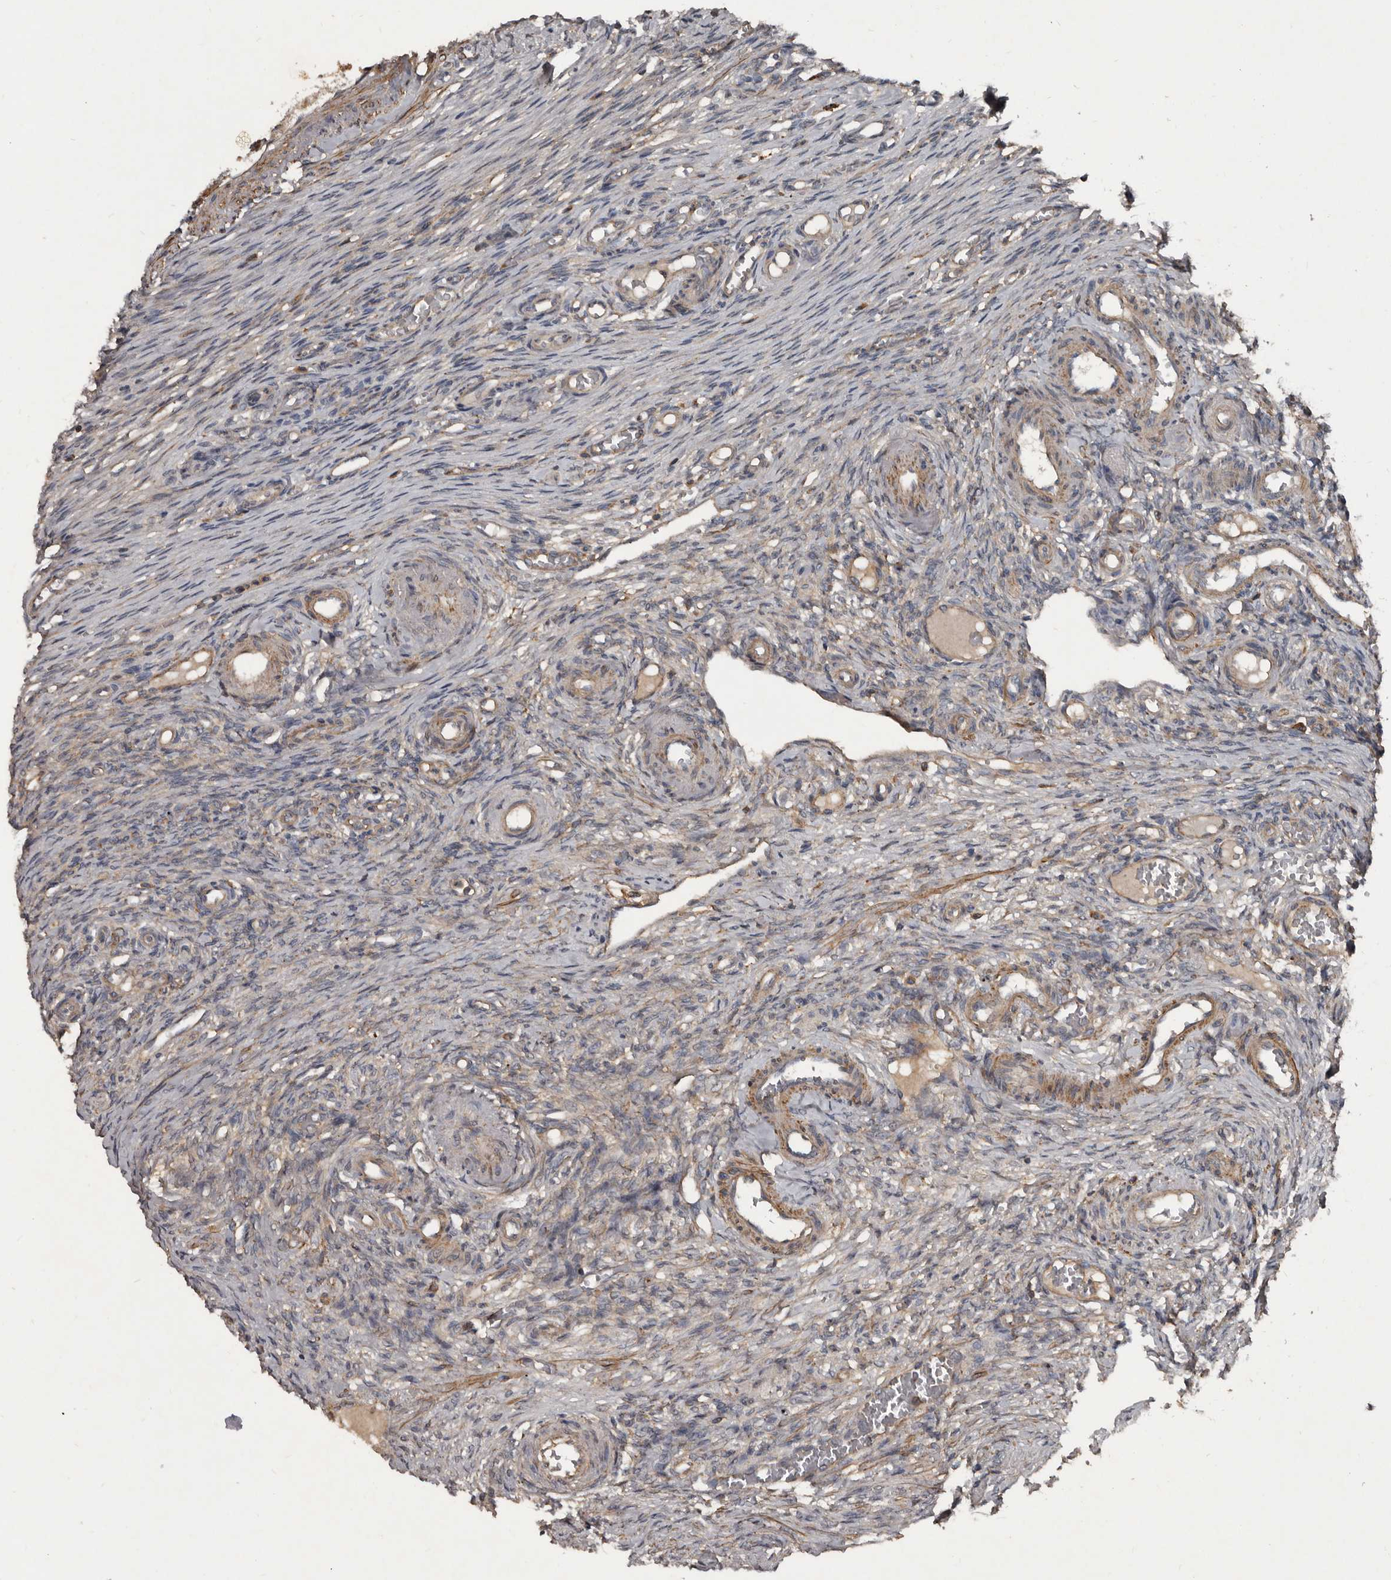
{"staining": {"intensity": "weak", "quantity": "<25%", "location": "cytoplasmic/membranous"}, "tissue": "ovary", "cell_type": "Ovarian stroma cells", "image_type": "normal", "snomed": [{"axis": "morphology", "description": "Adenocarcinoma, NOS"}, {"axis": "topography", "description": "Endometrium"}], "caption": "A high-resolution photomicrograph shows immunohistochemistry (IHC) staining of normal ovary, which reveals no significant expression in ovarian stroma cells.", "gene": "GREB1", "patient": {"sex": "female", "age": 32}}